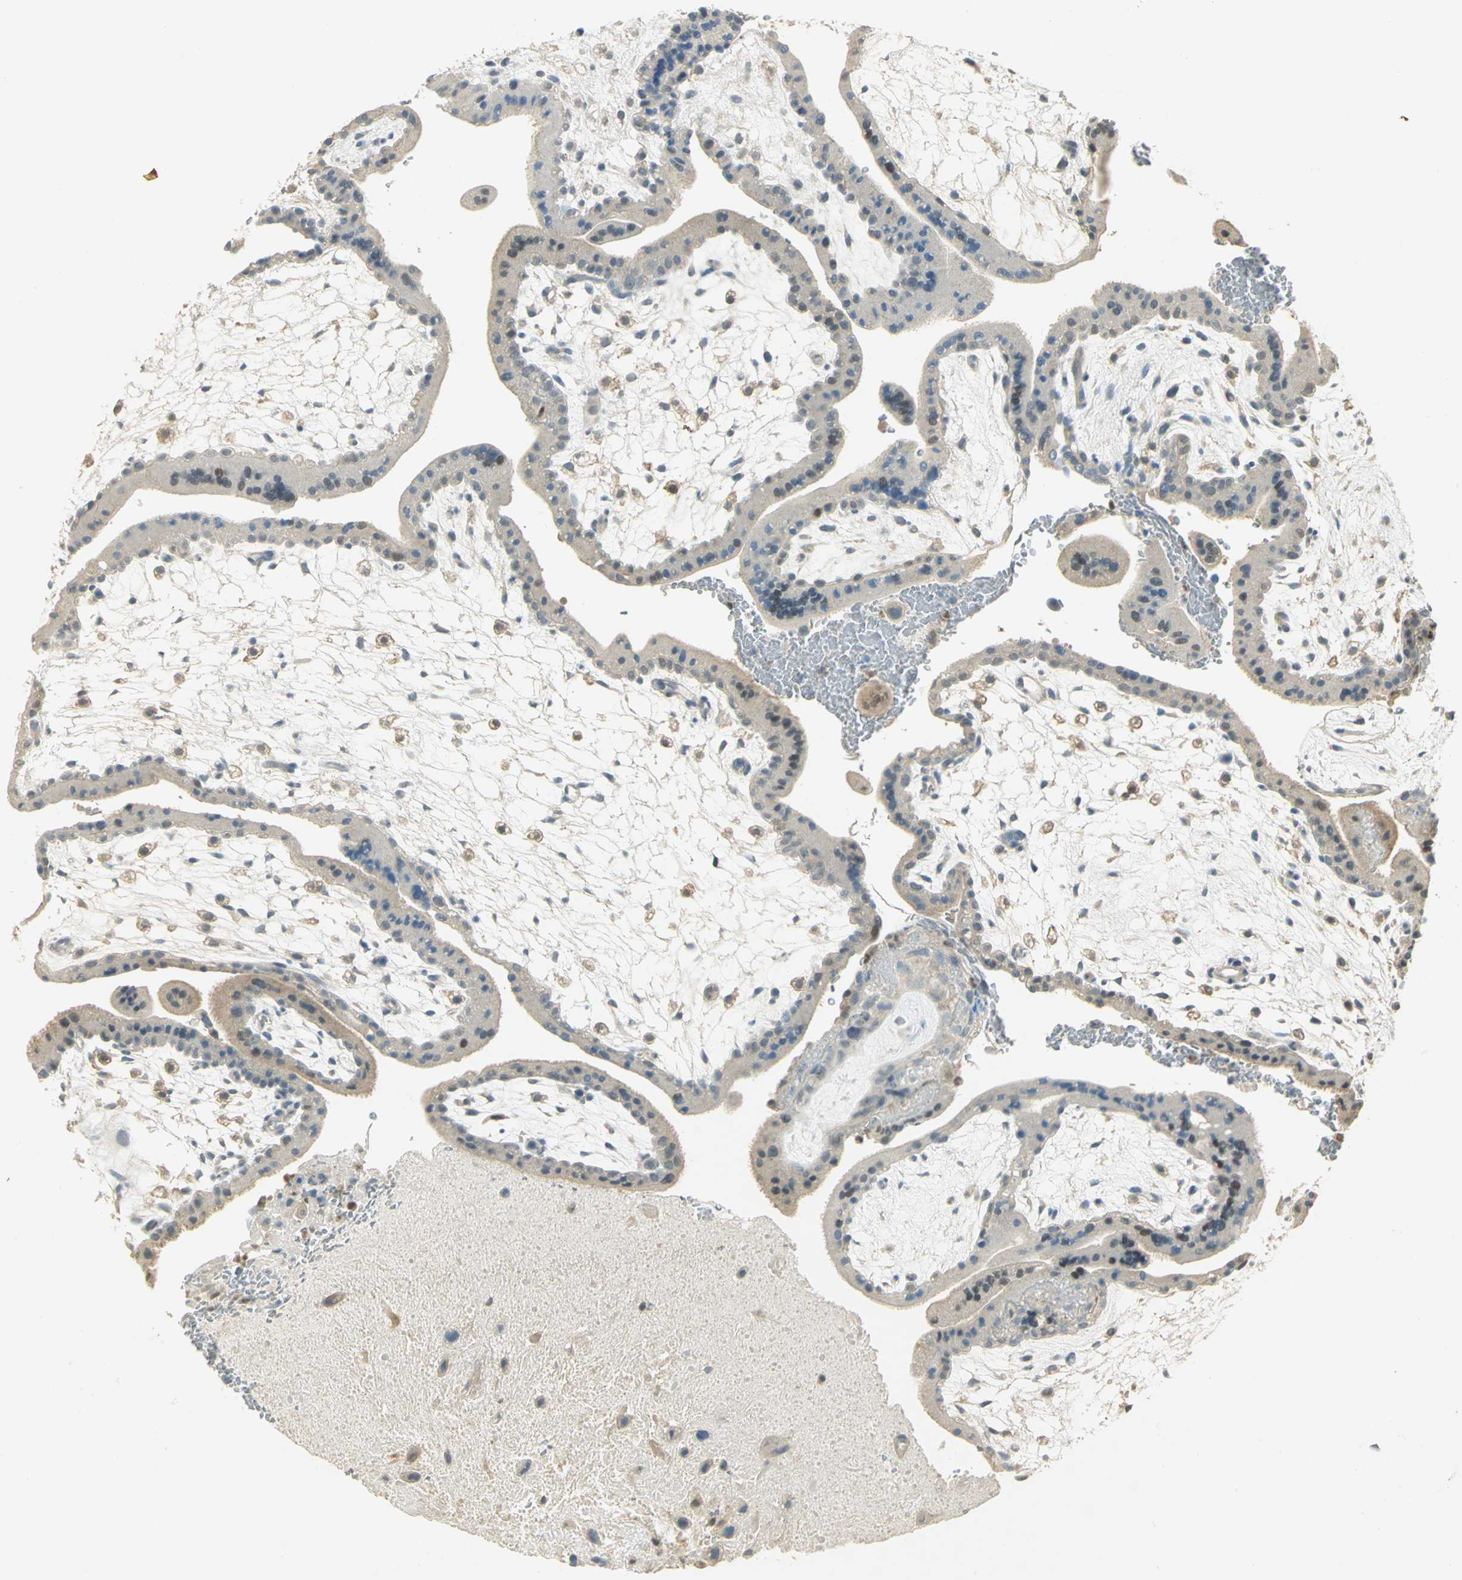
{"staining": {"intensity": "moderate", "quantity": "<25%", "location": "nuclear"}, "tissue": "placenta", "cell_type": "Trophoblastic cells", "image_type": "normal", "snomed": [{"axis": "morphology", "description": "Normal tissue, NOS"}, {"axis": "topography", "description": "Placenta"}], "caption": "High-power microscopy captured an immunohistochemistry (IHC) histopathology image of benign placenta, revealing moderate nuclear staining in about <25% of trophoblastic cells. The protein is stained brown, and the nuclei are stained in blue (DAB IHC with brightfield microscopy, high magnification).", "gene": "BIRC2", "patient": {"sex": "female", "age": 35}}